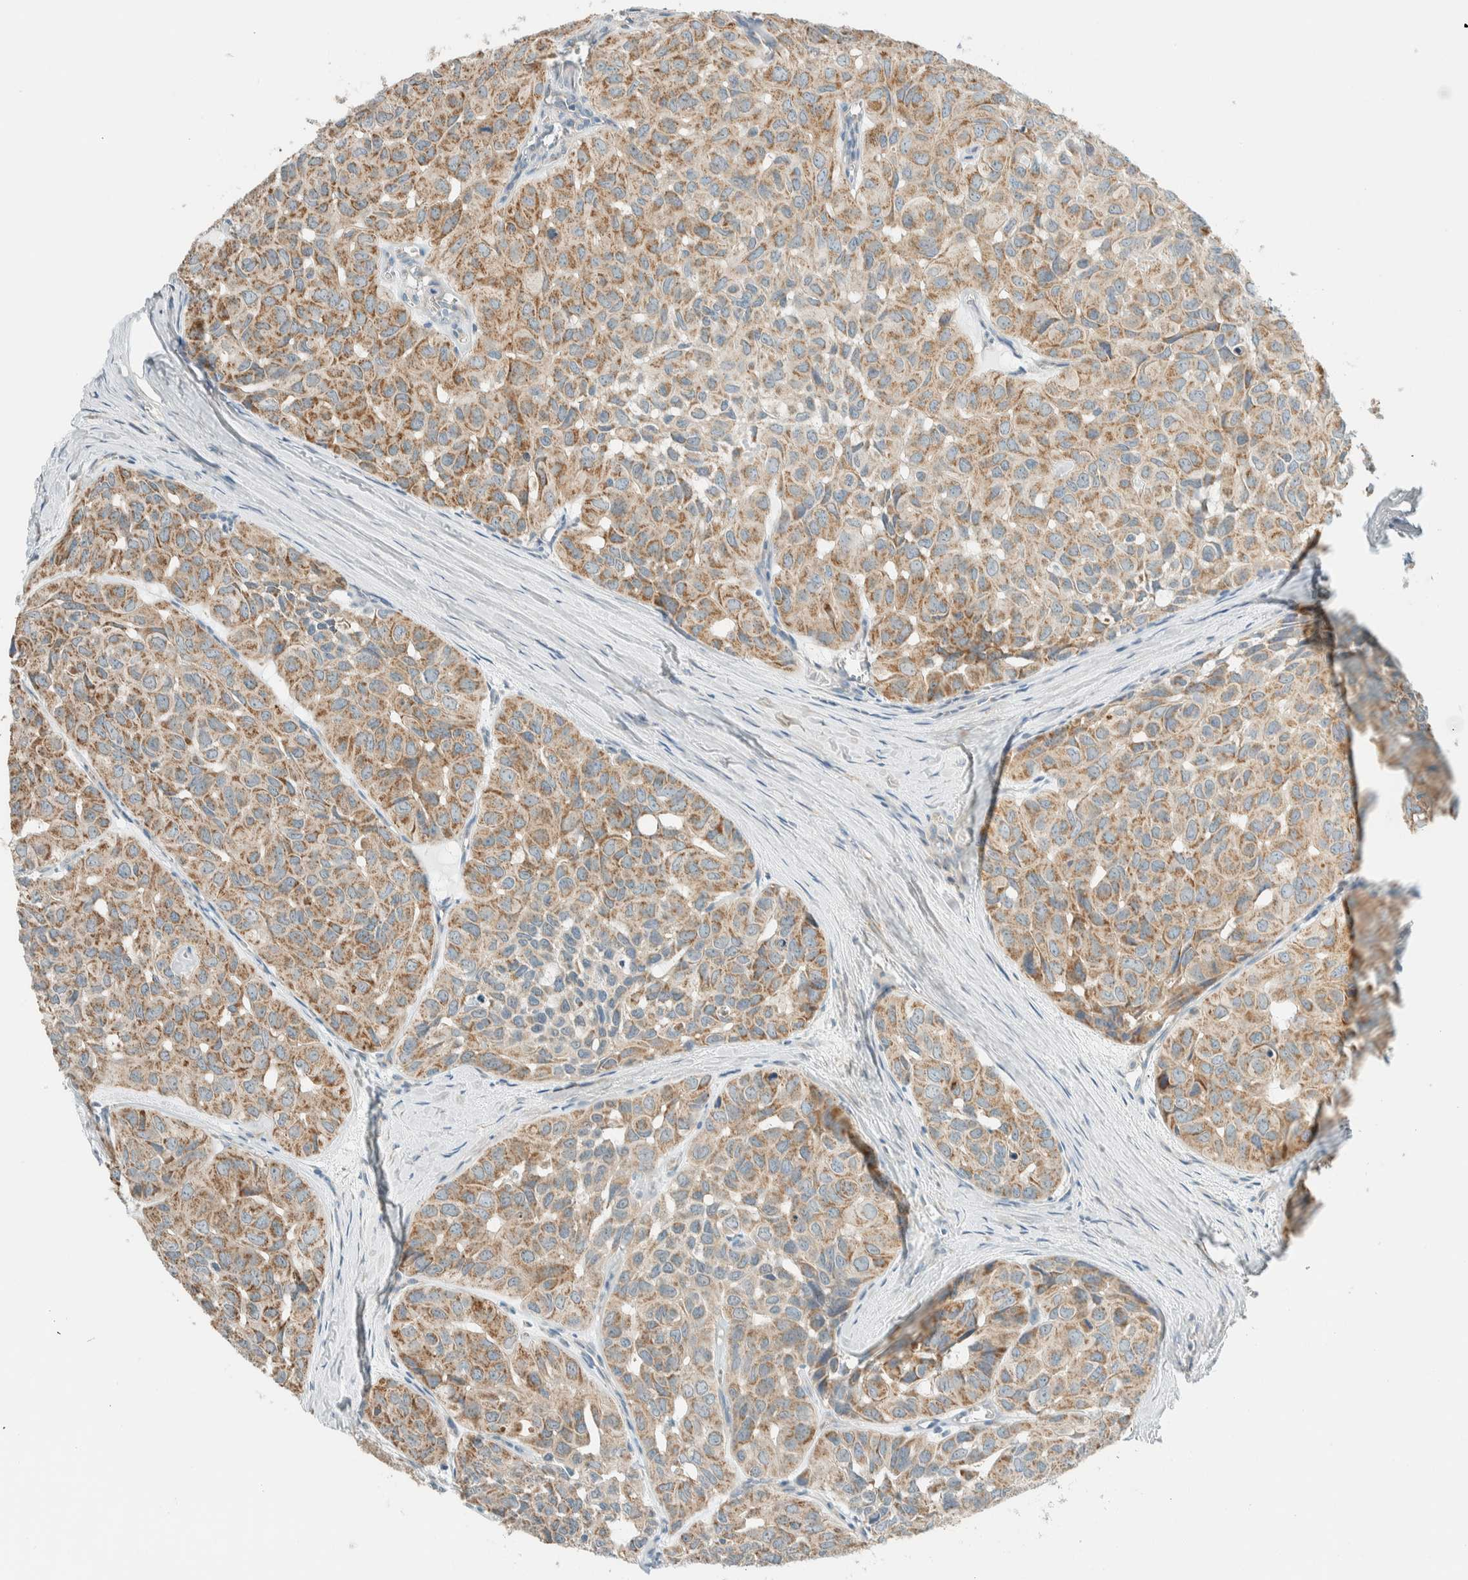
{"staining": {"intensity": "moderate", "quantity": ">75%", "location": "cytoplasmic/membranous"}, "tissue": "head and neck cancer", "cell_type": "Tumor cells", "image_type": "cancer", "snomed": [{"axis": "morphology", "description": "Adenocarcinoma, NOS"}, {"axis": "topography", "description": "Salivary gland, NOS"}, {"axis": "topography", "description": "Head-Neck"}], "caption": "Head and neck cancer was stained to show a protein in brown. There is medium levels of moderate cytoplasmic/membranous staining in about >75% of tumor cells. Immunohistochemistry (ihc) stains the protein of interest in brown and the nuclei are stained blue.", "gene": "ALDH7A1", "patient": {"sex": "female", "age": 76}}